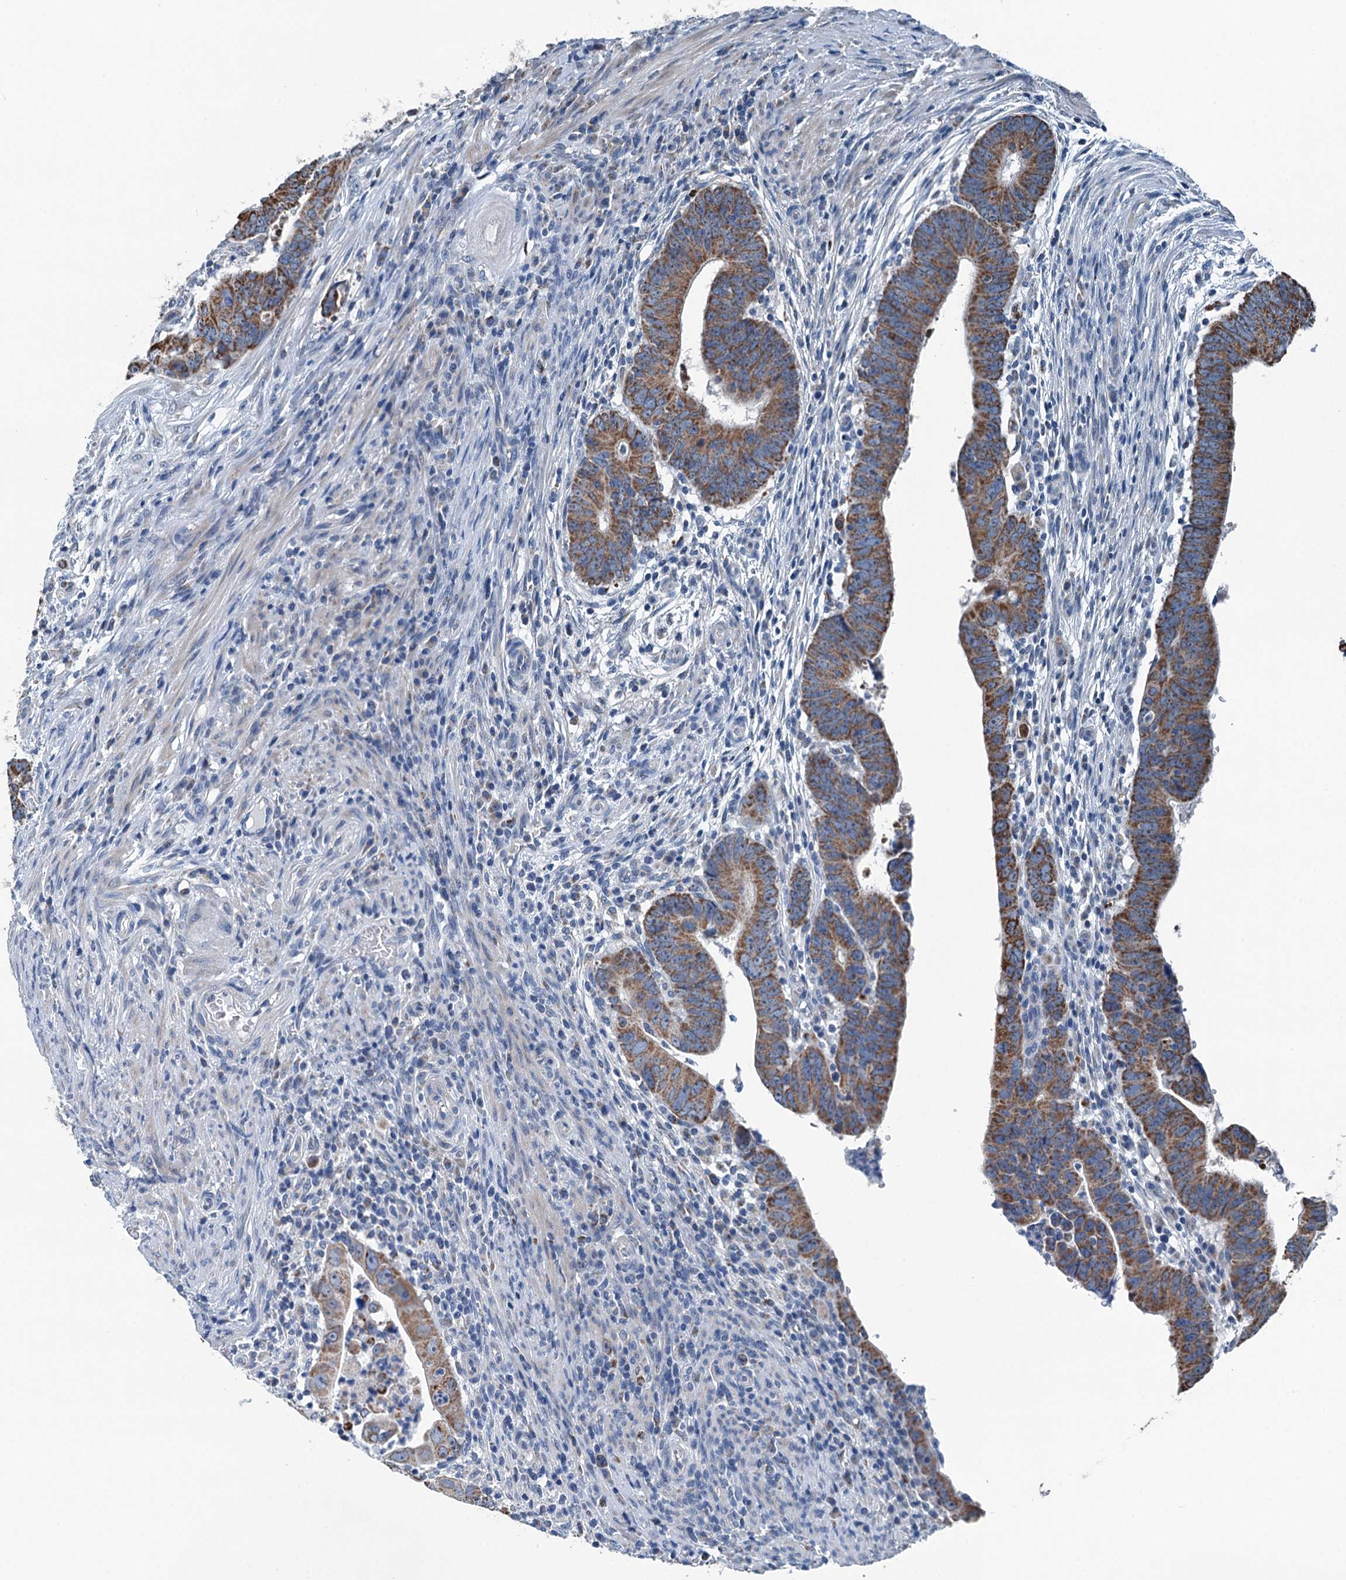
{"staining": {"intensity": "moderate", "quantity": ">75%", "location": "cytoplasmic/membranous"}, "tissue": "colorectal cancer", "cell_type": "Tumor cells", "image_type": "cancer", "snomed": [{"axis": "morphology", "description": "Normal tissue, NOS"}, {"axis": "morphology", "description": "Adenocarcinoma, NOS"}, {"axis": "topography", "description": "Rectum"}], "caption": "This histopathology image demonstrates IHC staining of colorectal cancer, with medium moderate cytoplasmic/membranous expression in approximately >75% of tumor cells.", "gene": "TRPT1", "patient": {"sex": "female", "age": 65}}